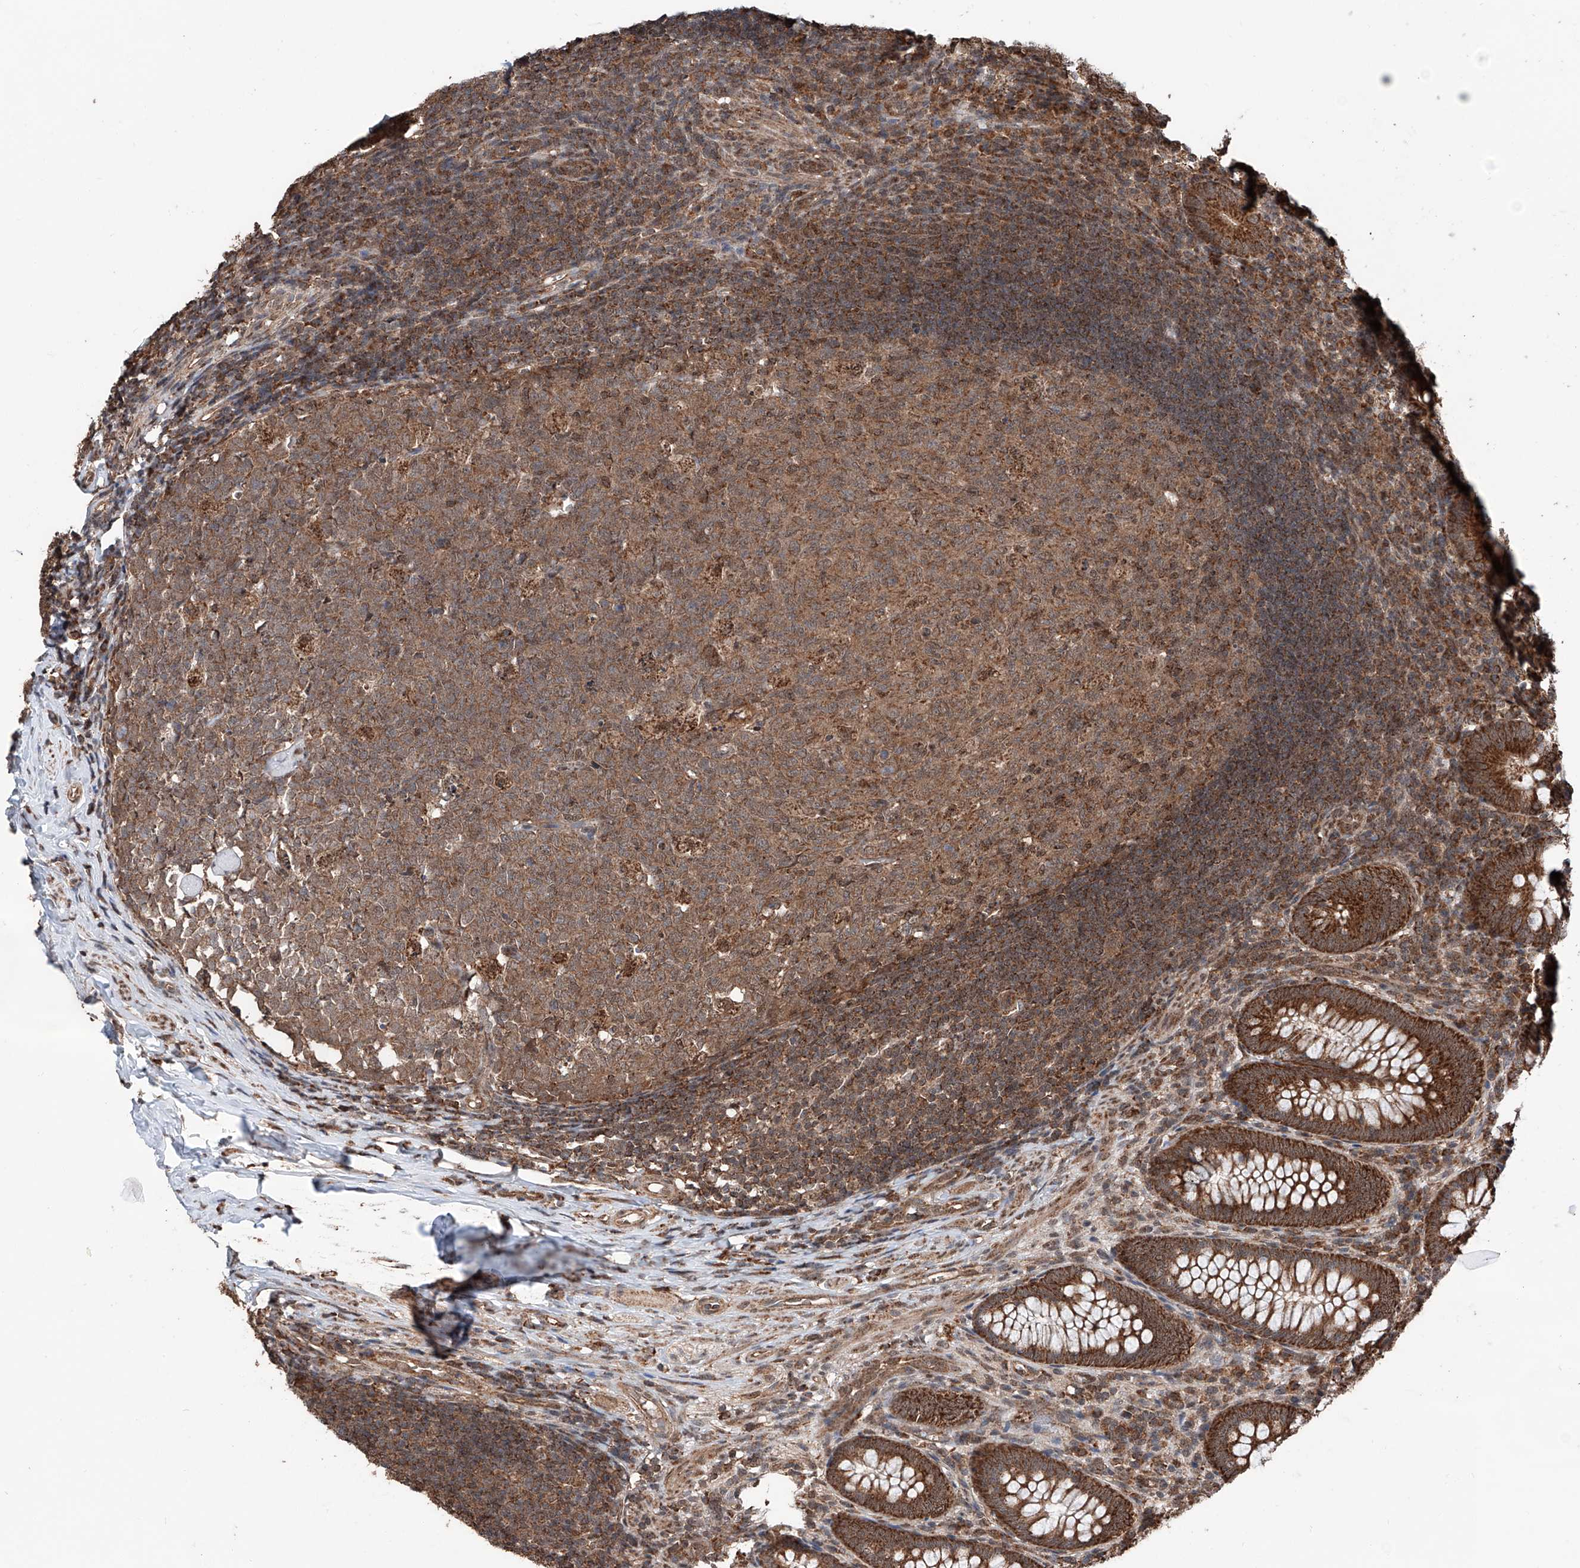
{"staining": {"intensity": "strong", "quantity": ">75%", "location": "cytoplasmic/membranous"}, "tissue": "appendix", "cell_type": "Glandular cells", "image_type": "normal", "snomed": [{"axis": "morphology", "description": "Normal tissue, NOS"}, {"axis": "topography", "description": "Appendix"}], "caption": "An IHC micrograph of benign tissue is shown. Protein staining in brown shows strong cytoplasmic/membranous positivity in appendix within glandular cells. The staining is performed using DAB (3,3'-diaminobenzidine) brown chromogen to label protein expression. The nuclei are counter-stained blue using hematoxylin.", "gene": "ZNF445", "patient": {"sex": "male", "age": 14}}